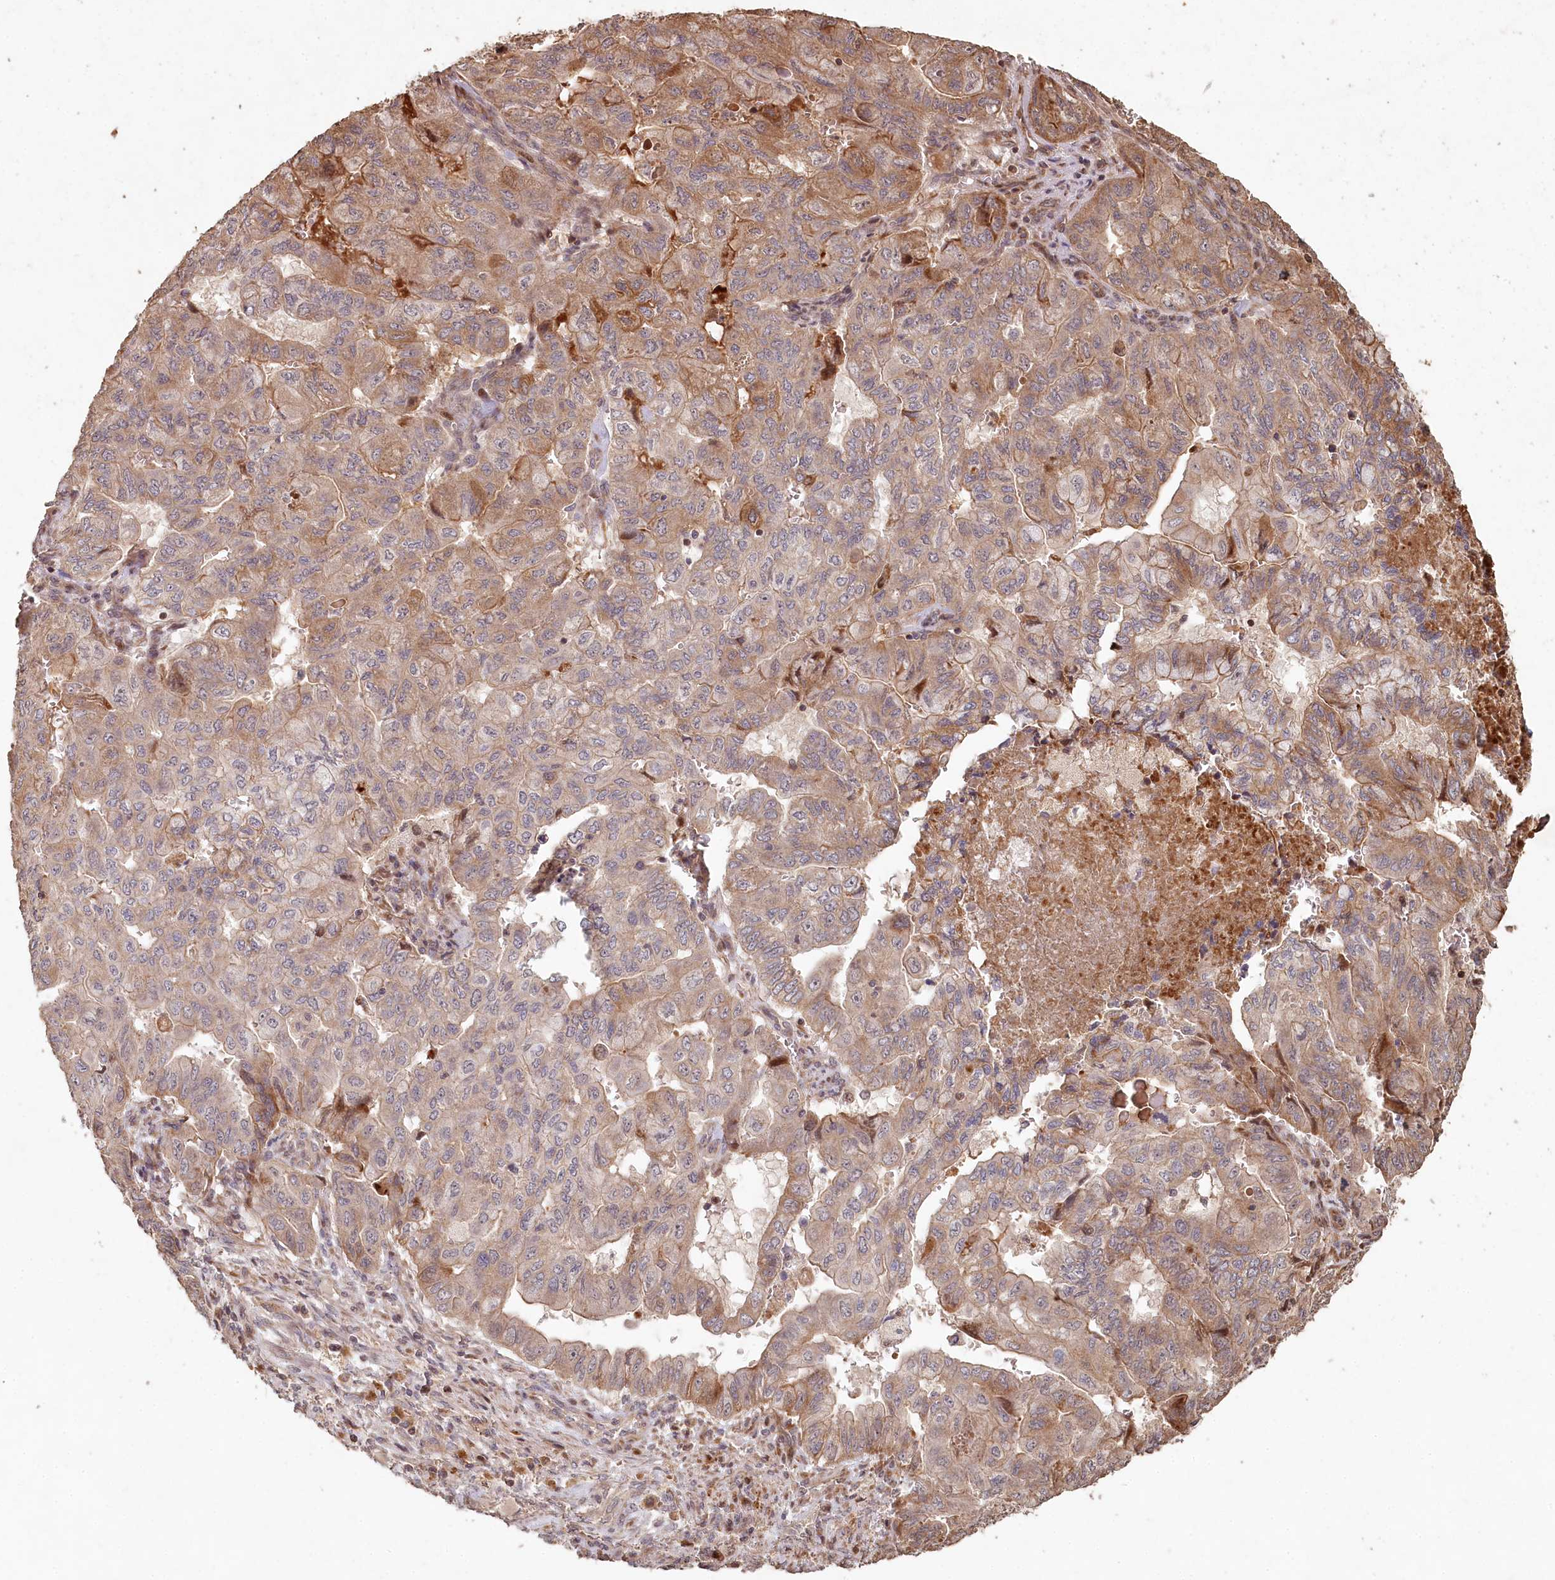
{"staining": {"intensity": "moderate", "quantity": ">75%", "location": "cytoplasmic/membranous"}, "tissue": "pancreatic cancer", "cell_type": "Tumor cells", "image_type": "cancer", "snomed": [{"axis": "morphology", "description": "Adenocarcinoma, NOS"}, {"axis": "topography", "description": "Pancreas"}], "caption": "Human pancreatic cancer stained with a brown dye exhibits moderate cytoplasmic/membranous positive expression in approximately >75% of tumor cells.", "gene": "HAL", "patient": {"sex": "male", "age": 51}}